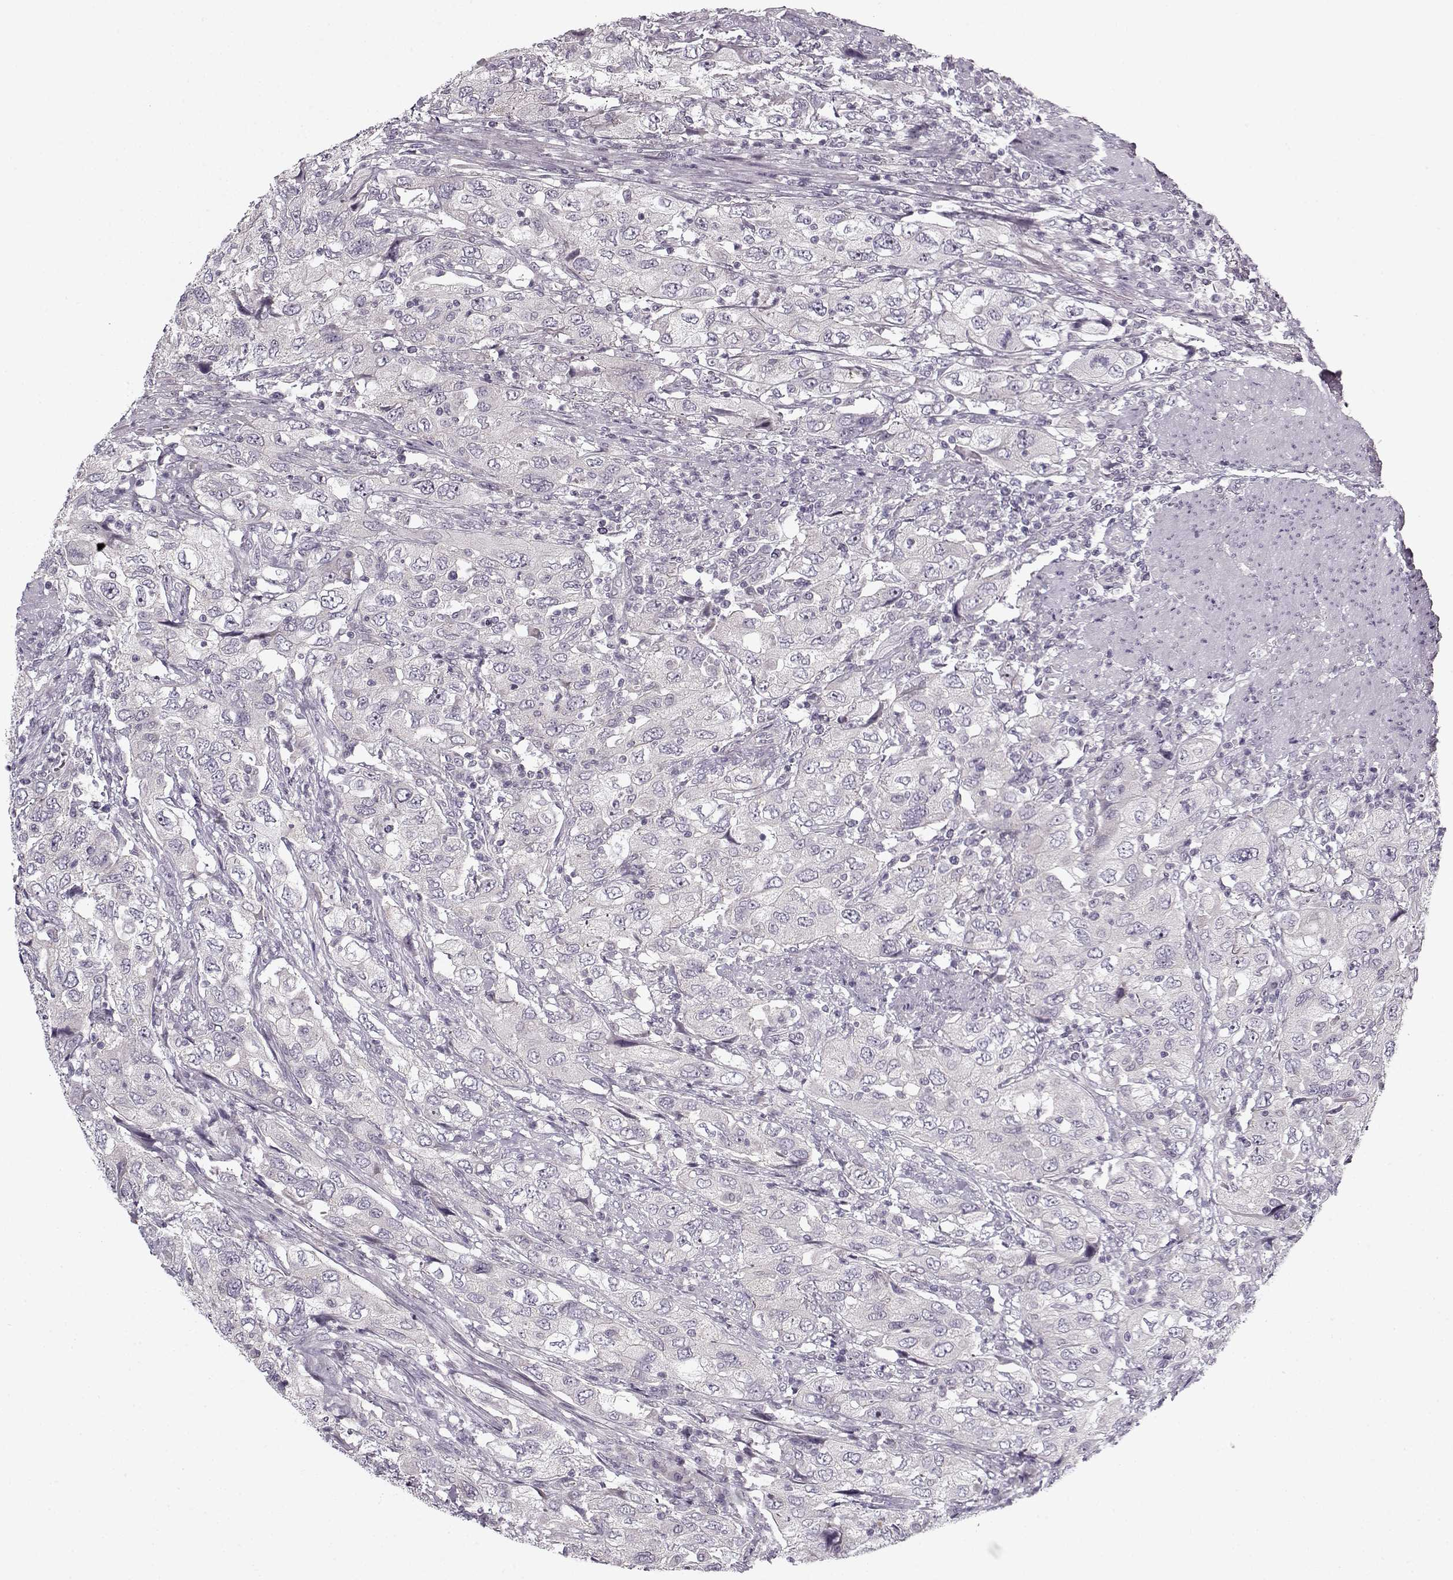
{"staining": {"intensity": "negative", "quantity": "none", "location": "none"}, "tissue": "urothelial cancer", "cell_type": "Tumor cells", "image_type": "cancer", "snomed": [{"axis": "morphology", "description": "Urothelial carcinoma, High grade"}, {"axis": "topography", "description": "Urinary bladder"}], "caption": "Urothelial cancer was stained to show a protein in brown. There is no significant expression in tumor cells. (Stains: DAB (3,3'-diaminobenzidine) immunohistochemistry (IHC) with hematoxylin counter stain, Microscopy: brightfield microscopy at high magnification).", "gene": "PNMT", "patient": {"sex": "male", "age": 76}}